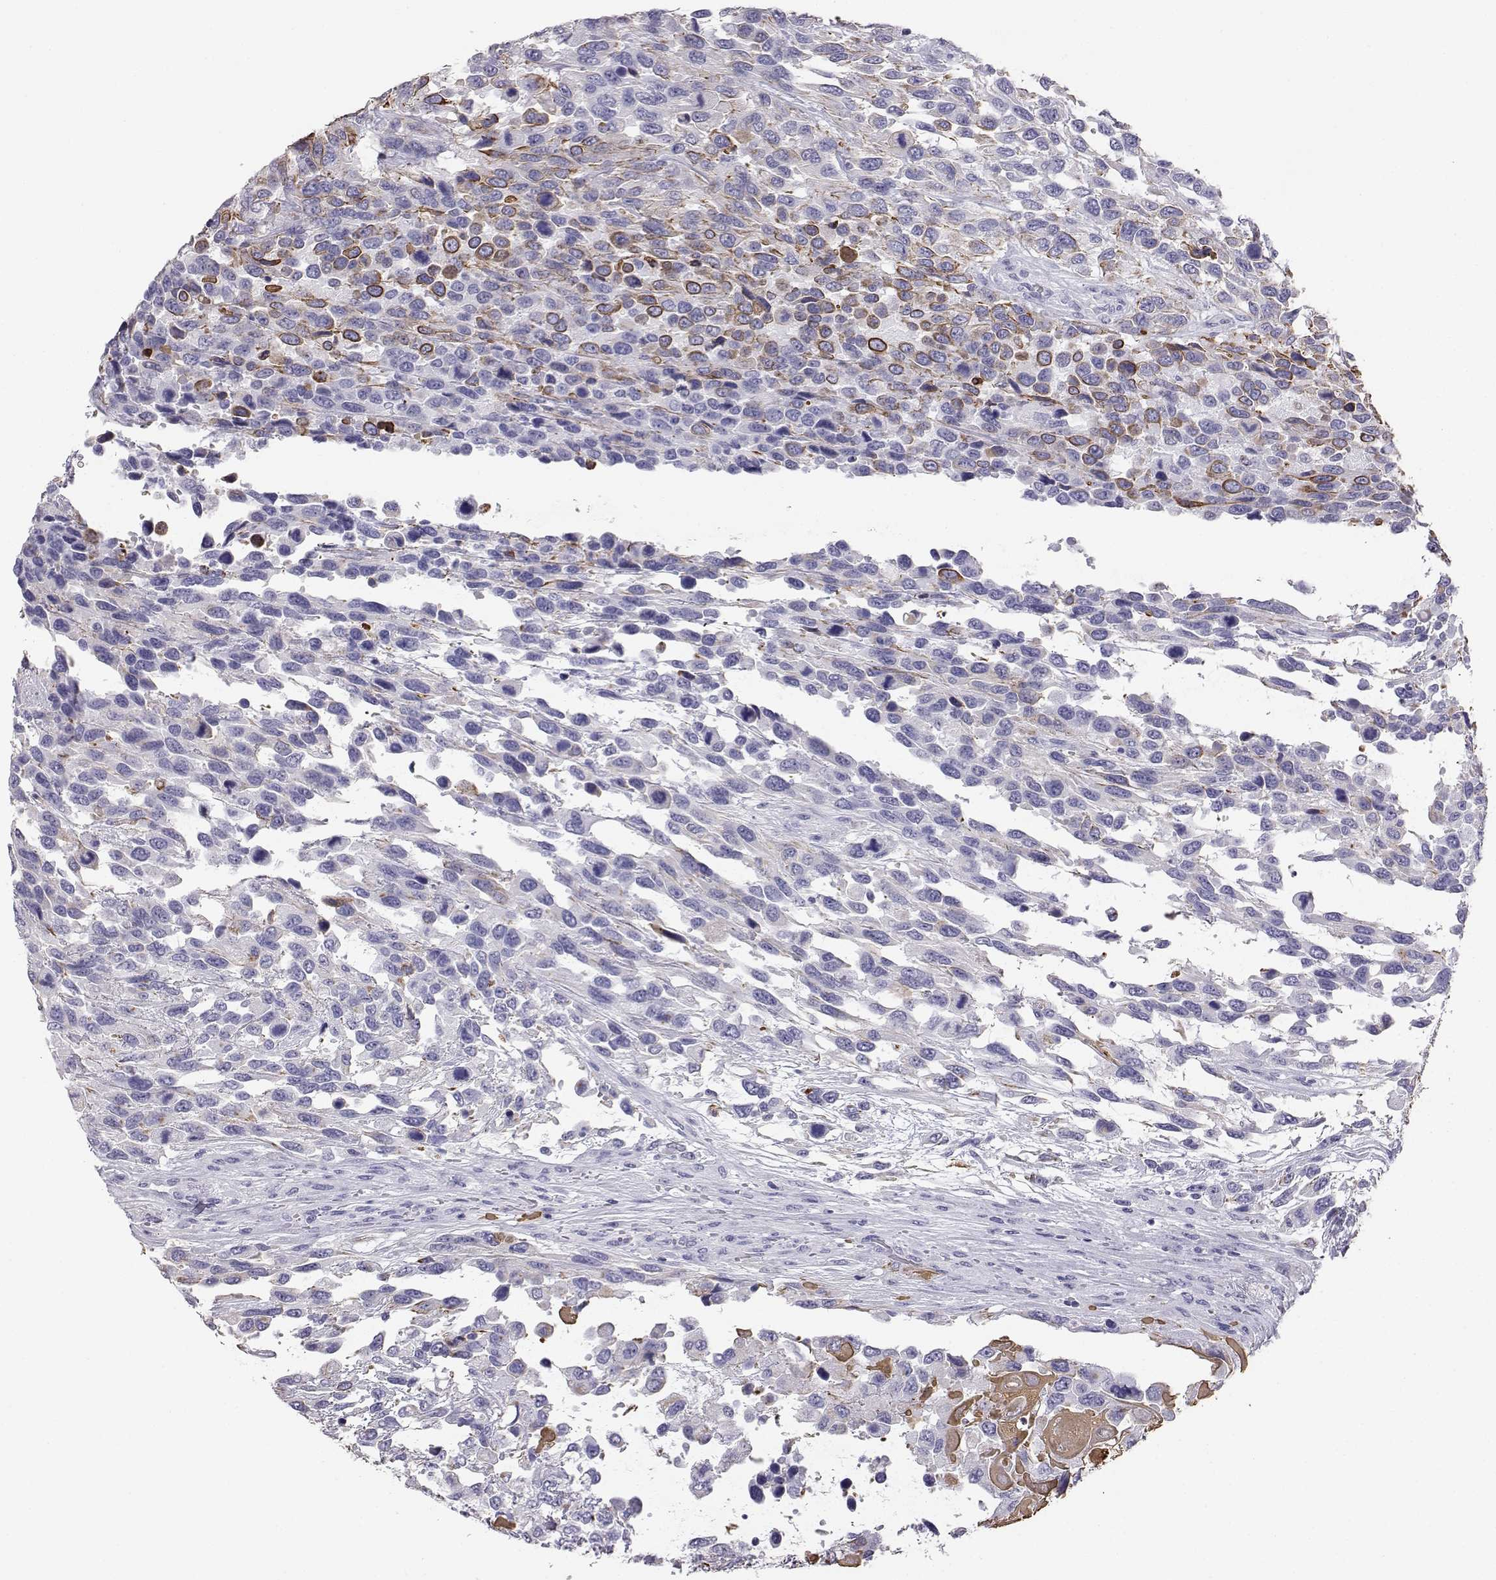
{"staining": {"intensity": "moderate", "quantity": "<25%", "location": "cytoplasmic/membranous,nuclear"}, "tissue": "urothelial cancer", "cell_type": "Tumor cells", "image_type": "cancer", "snomed": [{"axis": "morphology", "description": "Urothelial carcinoma, High grade"}, {"axis": "topography", "description": "Urinary bladder"}], "caption": "This histopathology image demonstrates immunohistochemistry (IHC) staining of urothelial cancer, with low moderate cytoplasmic/membranous and nuclear staining in about <25% of tumor cells.", "gene": "AKR1B1", "patient": {"sex": "female", "age": 70}}